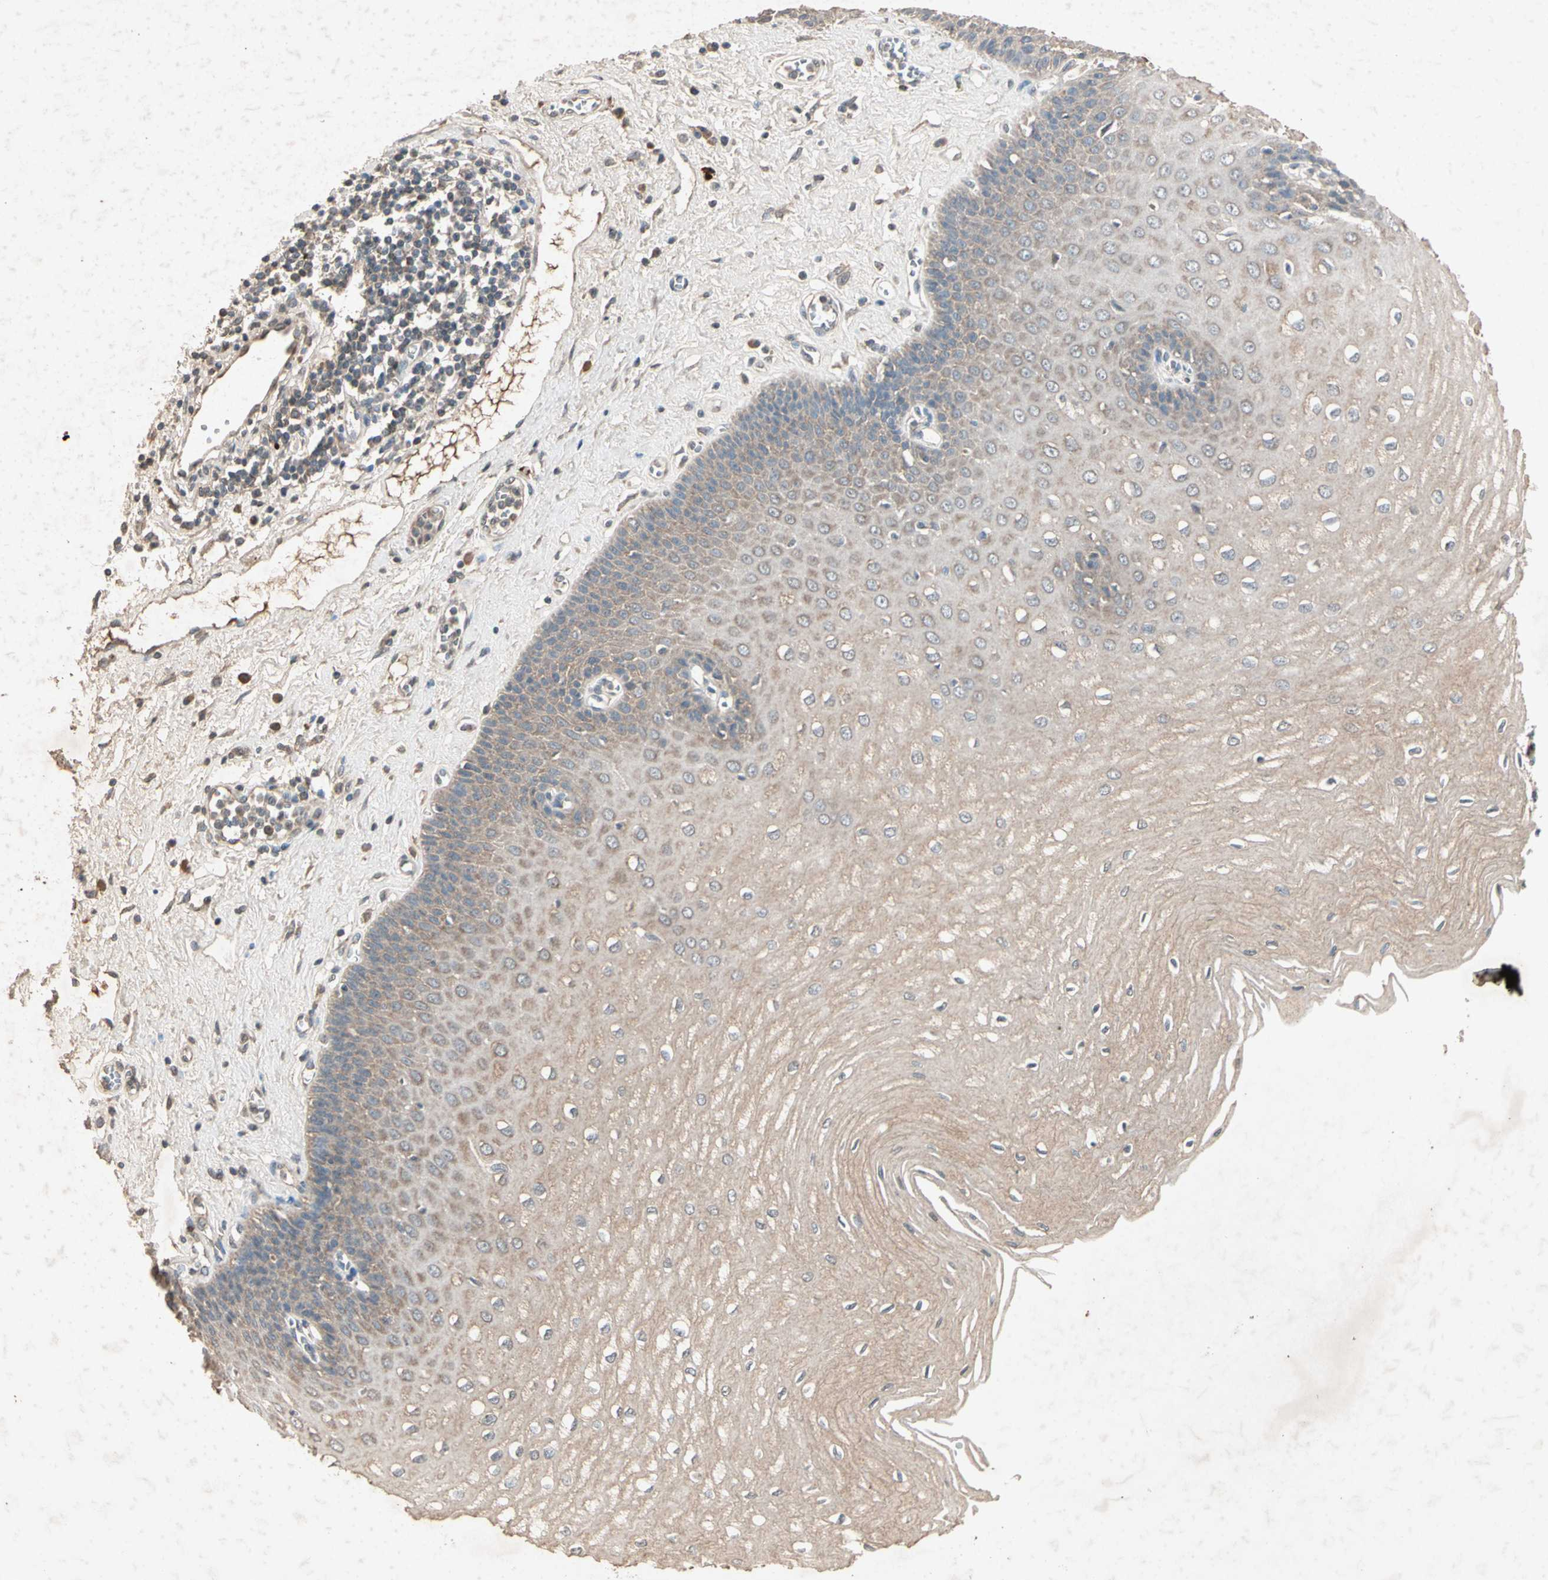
{"staining": {"intensity": "moderate", "quantity": ">75%", "location": "cytoplasmic/membranous"}, "tissue": "esophagus", "cell_type": "Squamous epithelial cells", "image_type": "normal", "snomed": [{"axis": "morphology", "description": "Normal tissue, NOS"}, {"axis": "morphology", "description": "Squamous cell carcinoma, NOS"}, {"axis": "topography", "description": "Esophagus"}], "caption": "A medium amount of moderate cytoplasmic/membranous expression is seen in about >75% of squamous epithelial cells in benign esophagus.", "gene": "GPLD1", "patient": {"sex": "male", "age": 65}}